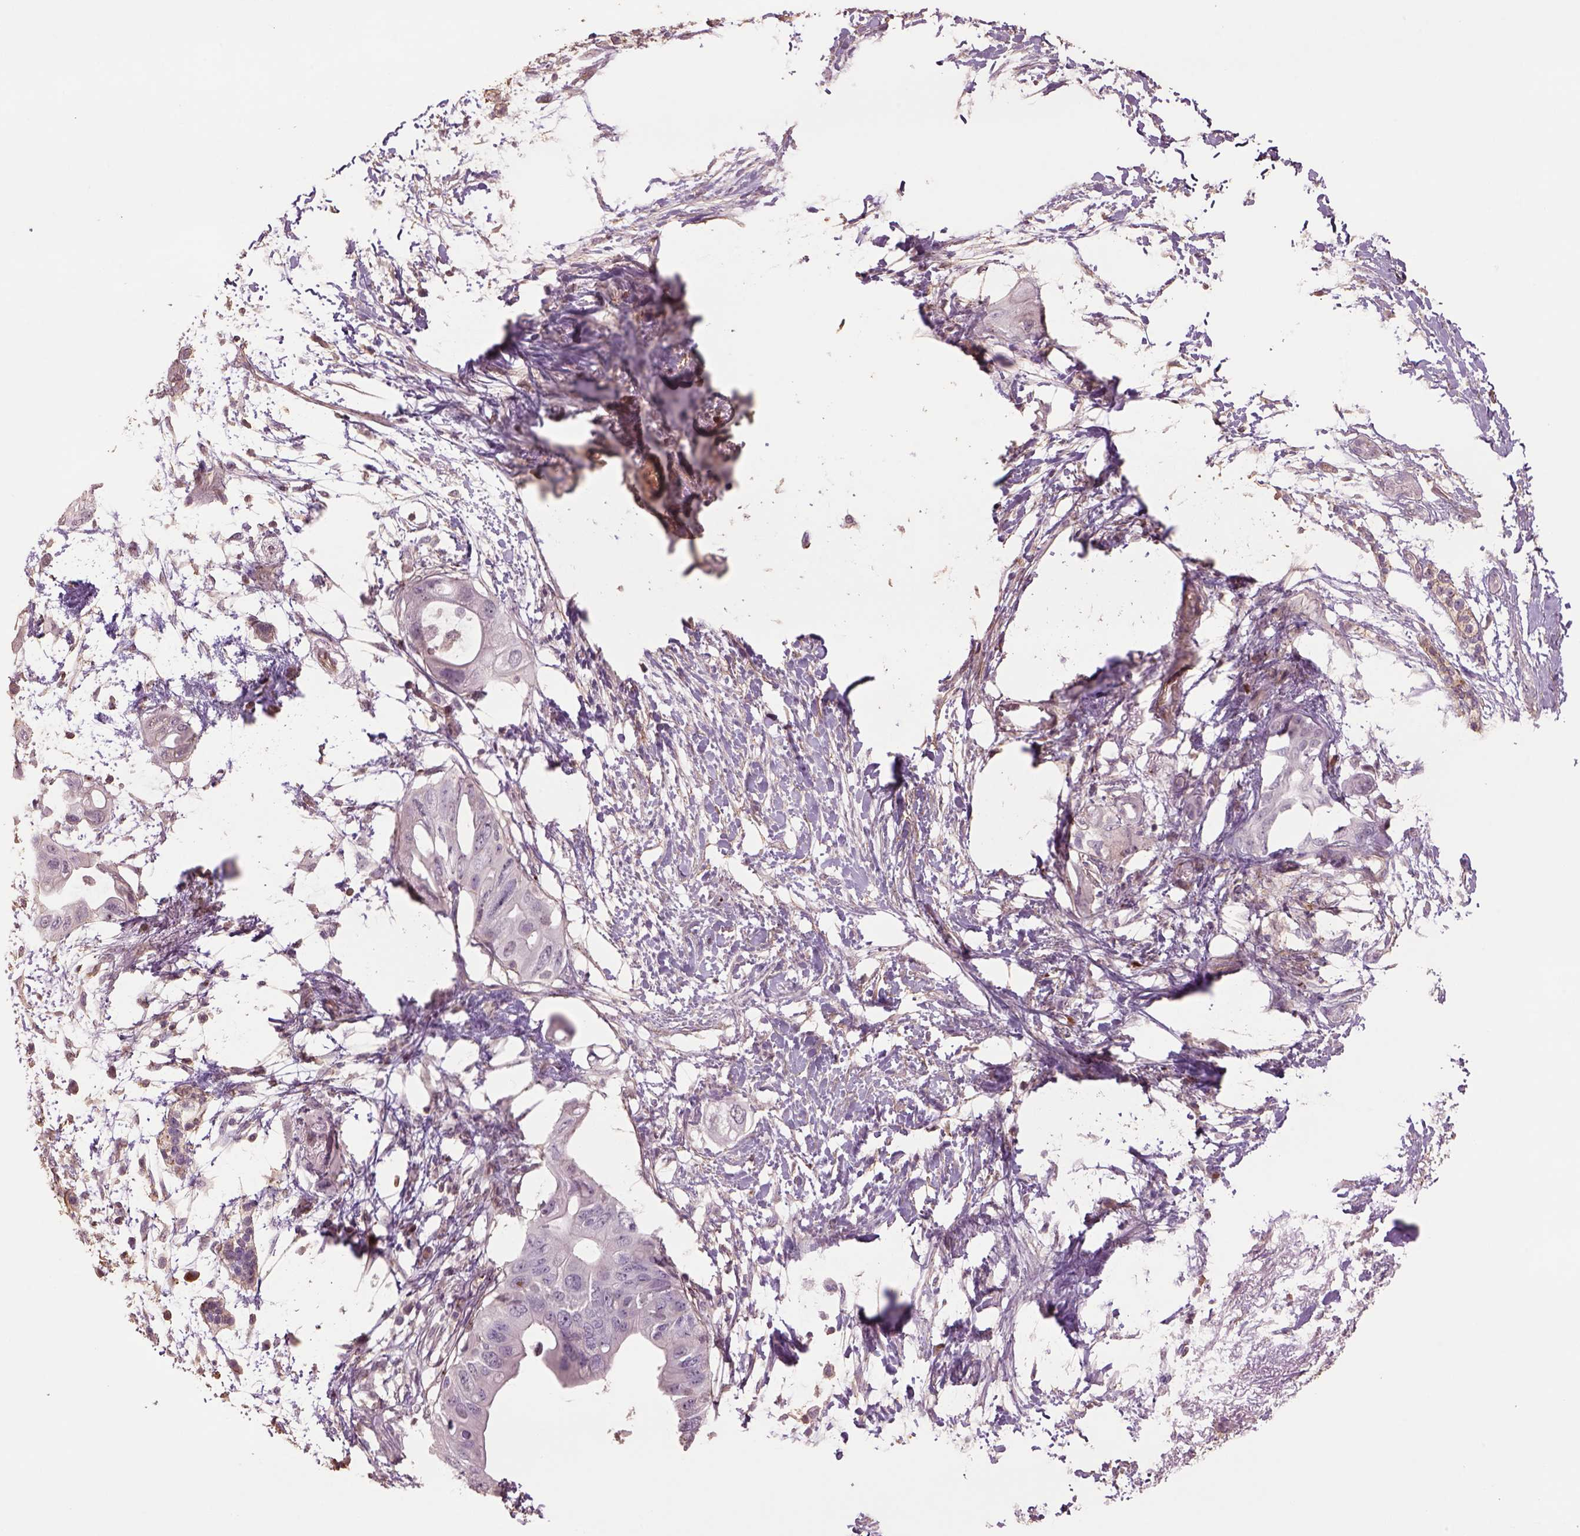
{"staining": {"intensity": "negative", "quantity": "none", "location": "none"}, "tissue": "pancreatic cancer", "cell_type": "Tumor cells", "image_type": "cancer", "snomed": [{"axis": "morphology", "description": "Adenocarcinoma, NOS"}, {"axis": "topography", "description": "Pancreas"}], "caption": "This is an immunohistochemistry (IHC) image of human pancreatic adenocarcinoma. There is no staining in tumor cells.", "gene": "LIN7A", "patient": {"sex": "female", "age": 72}}